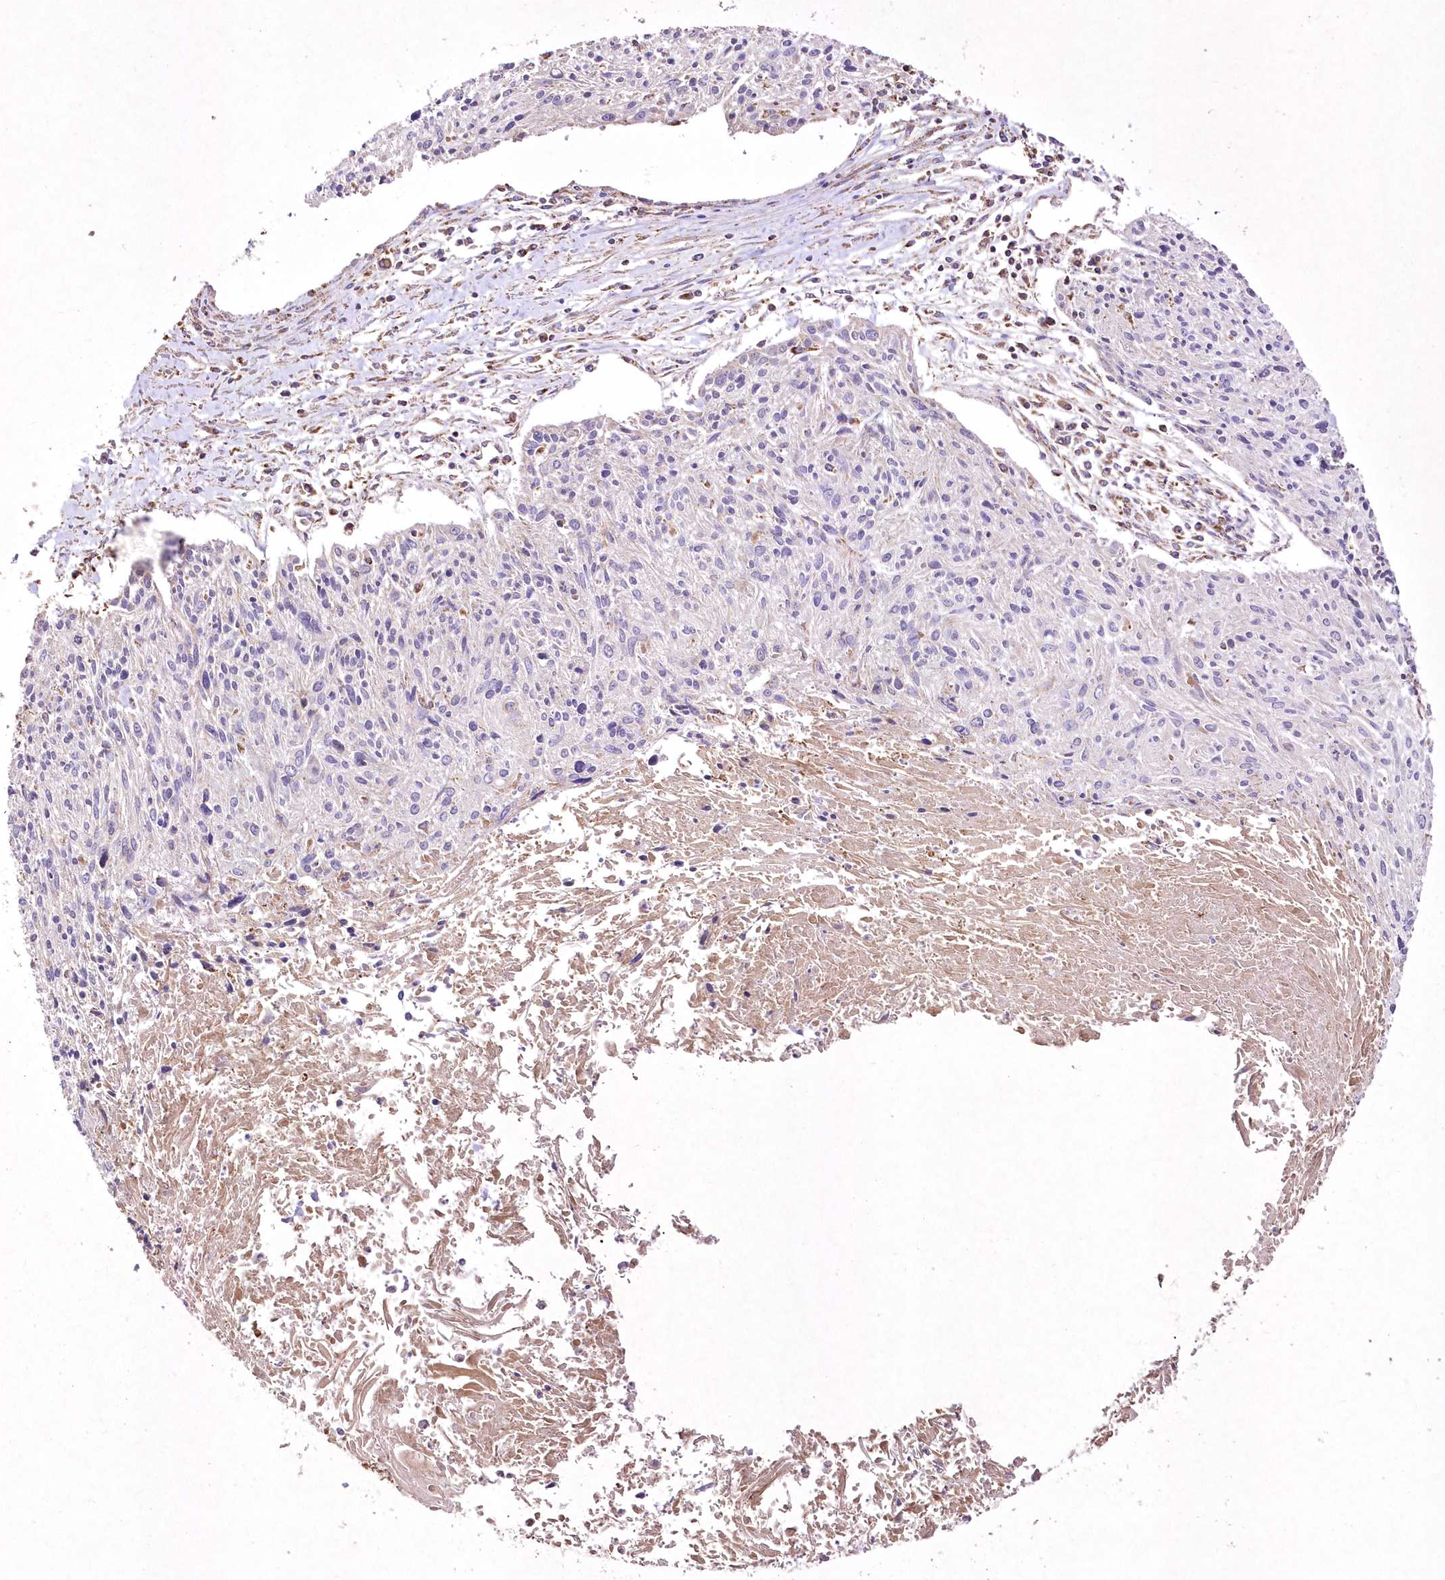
{"staining": {"intensity": "negative", "quantity": "none", "location": "none"}, "tissue": "cervical cancer", "cell_type": "Tumor cells", "image_type": "cancer", "snomed": [{"axis": "morphology", "description": "Squamous cell carcinoma, NOS"}, {"axis": "topography", "description": "Cervix"}], "caption": "A high-resolution image shows immunohistochemistry staining of squamous cell carcinoma (cervical), which displays no significant expression in tumor cells.", "gene": "ASNSD1", "patient": {"sex": "female", "age": 51}}